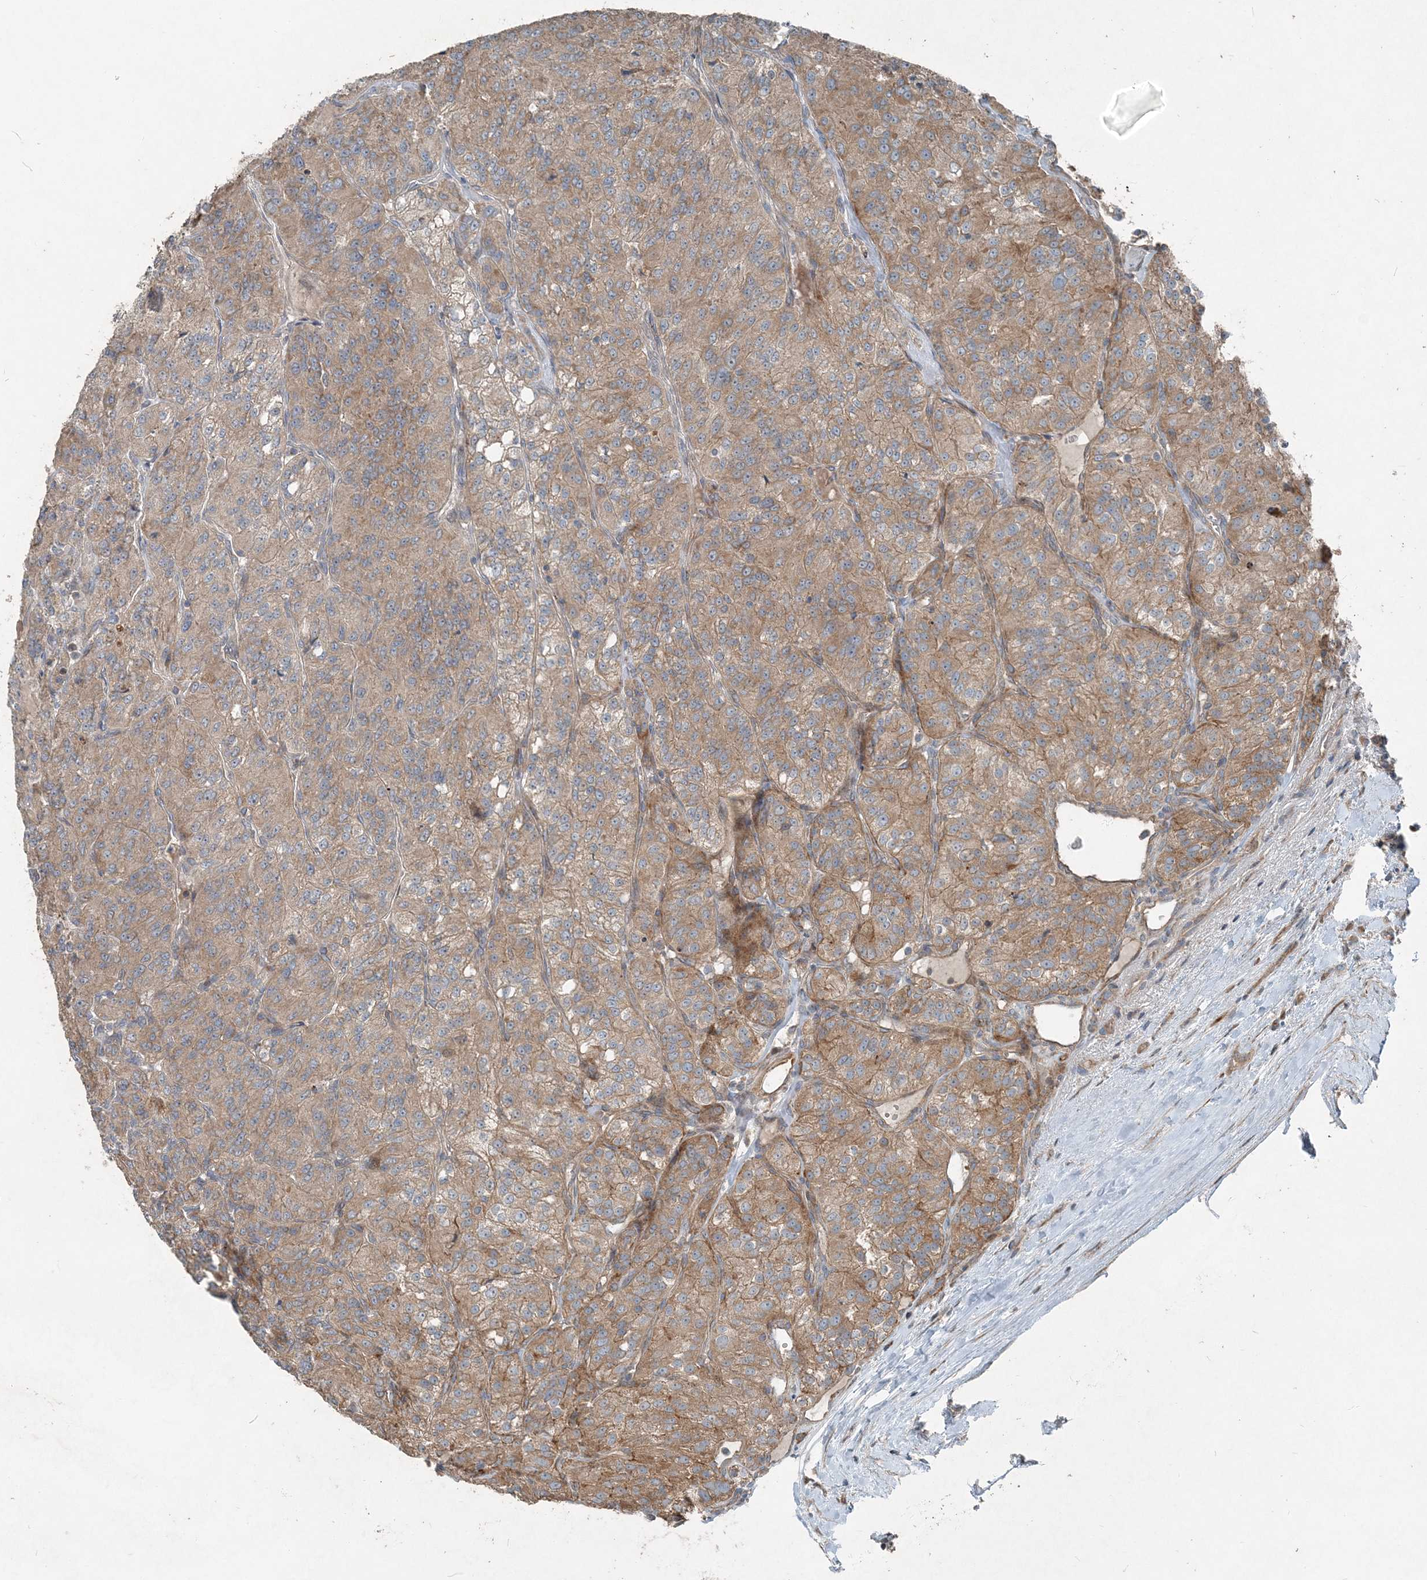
{"staining": {"intensity": "moderate", "quantity": ">75%", "location": "cytoplasmic/membranous"}, "tissue": "renal cancer", "cell_type": "Tumor cells", "image_type": "cancer", "snomed": [{"axis": "morphology", "description": "Adenocarcinoma, NOS"}, {"axis": "topography", "description": "Kidney"}], "caption": "Renal adenocarcinoma stained for a protein exhibits moderate cytoplasmic/membranous positivity in tumor cells.", "gene": "INTU", "patient": {"sex": "female", "age": 63}}